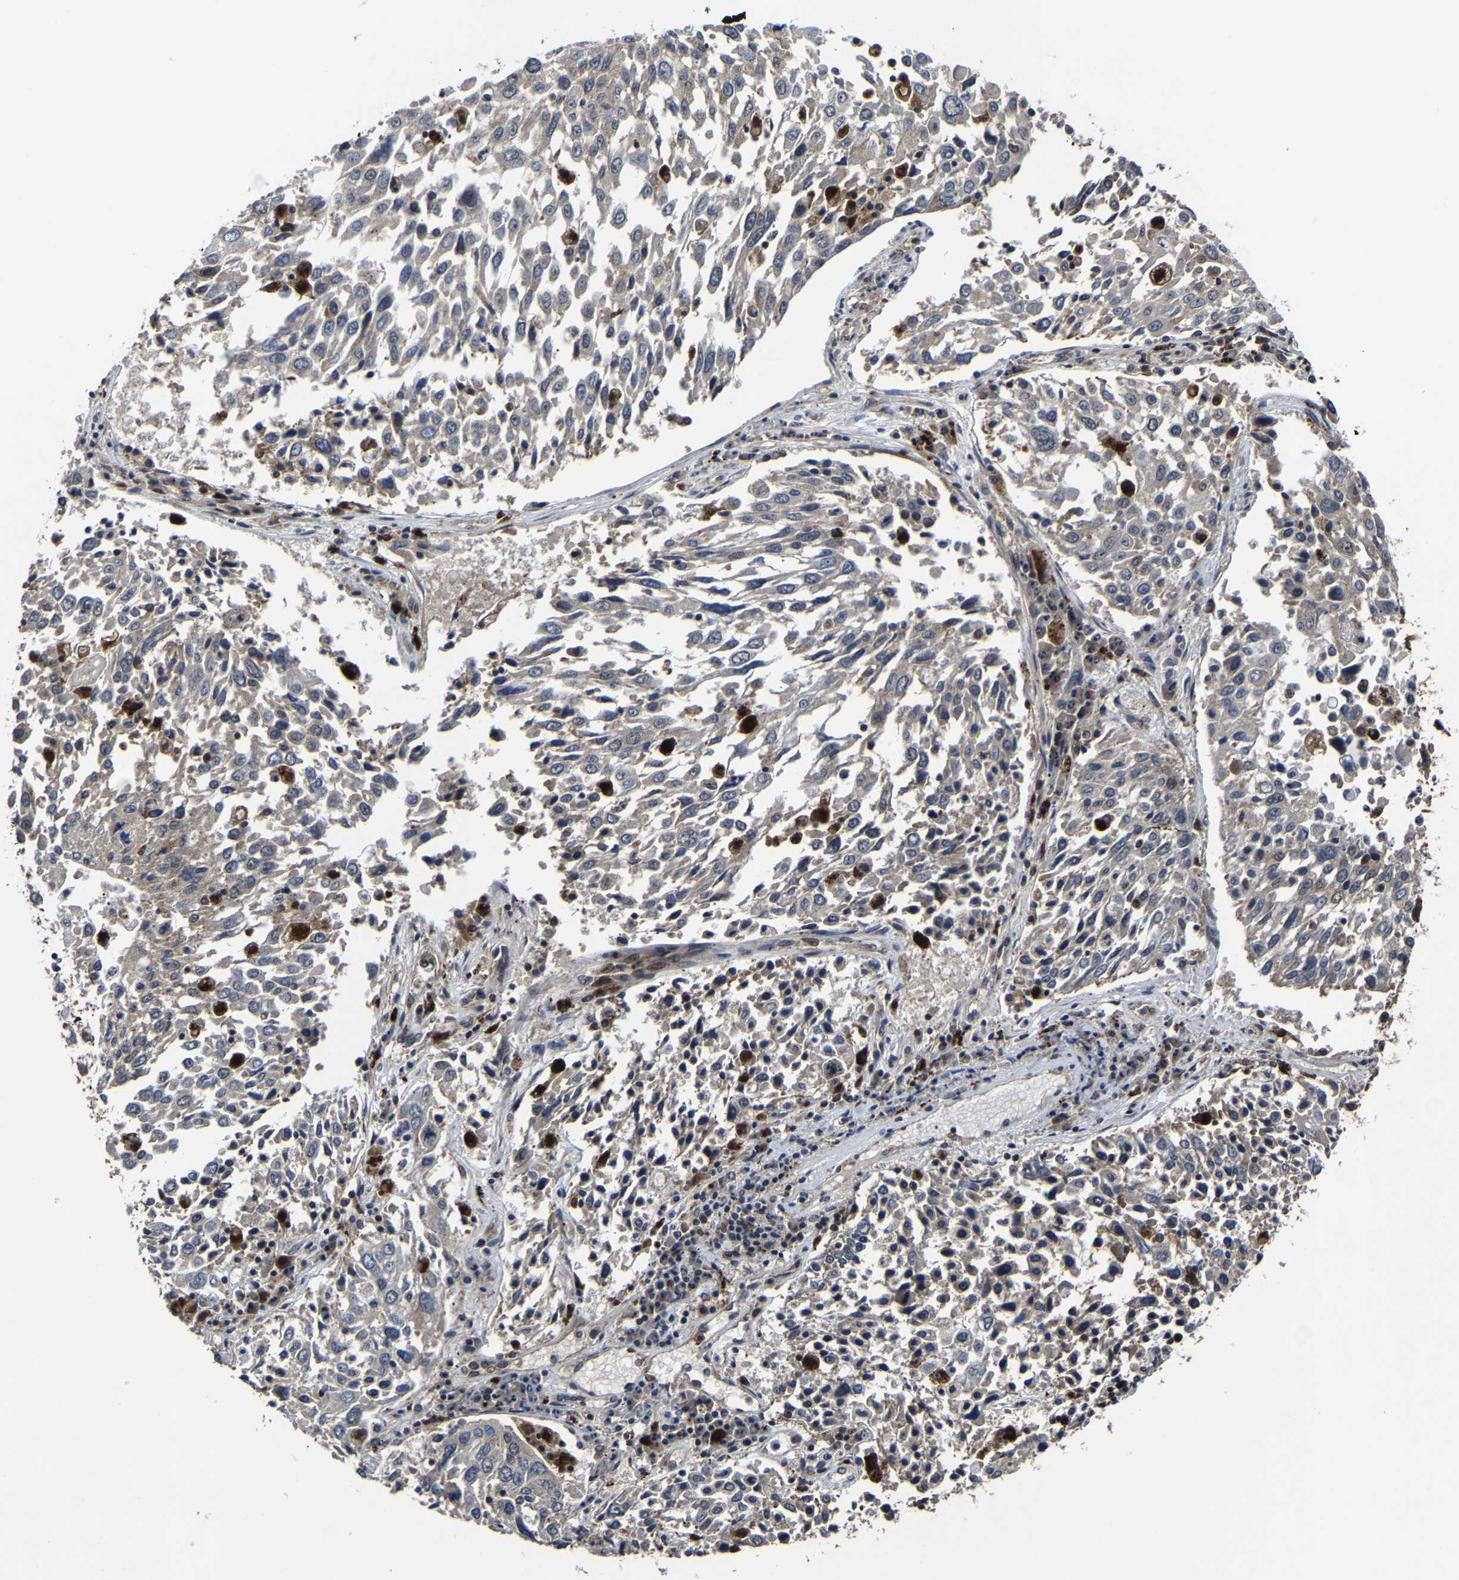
{"staining": {"intensity": "negative", "quantity": "none", "location": "none"}, "tissue": "lung cancer", "cell_type": "Tumor cells", "image_type": "cancer", "snomed": [{"axis": "morphology", "description": "Squamous cell carcinoma, NOS"}, {"axis": "topography", "description": "Lung"}], "caption": "Immunohistochemistry micrograph of neoplastic tissue: lung cancer stained with DAB shows no significant protein staining in tumor cells.", "gene": "ZCCHC7", "patient": {"sex": "male", "age": 65}}